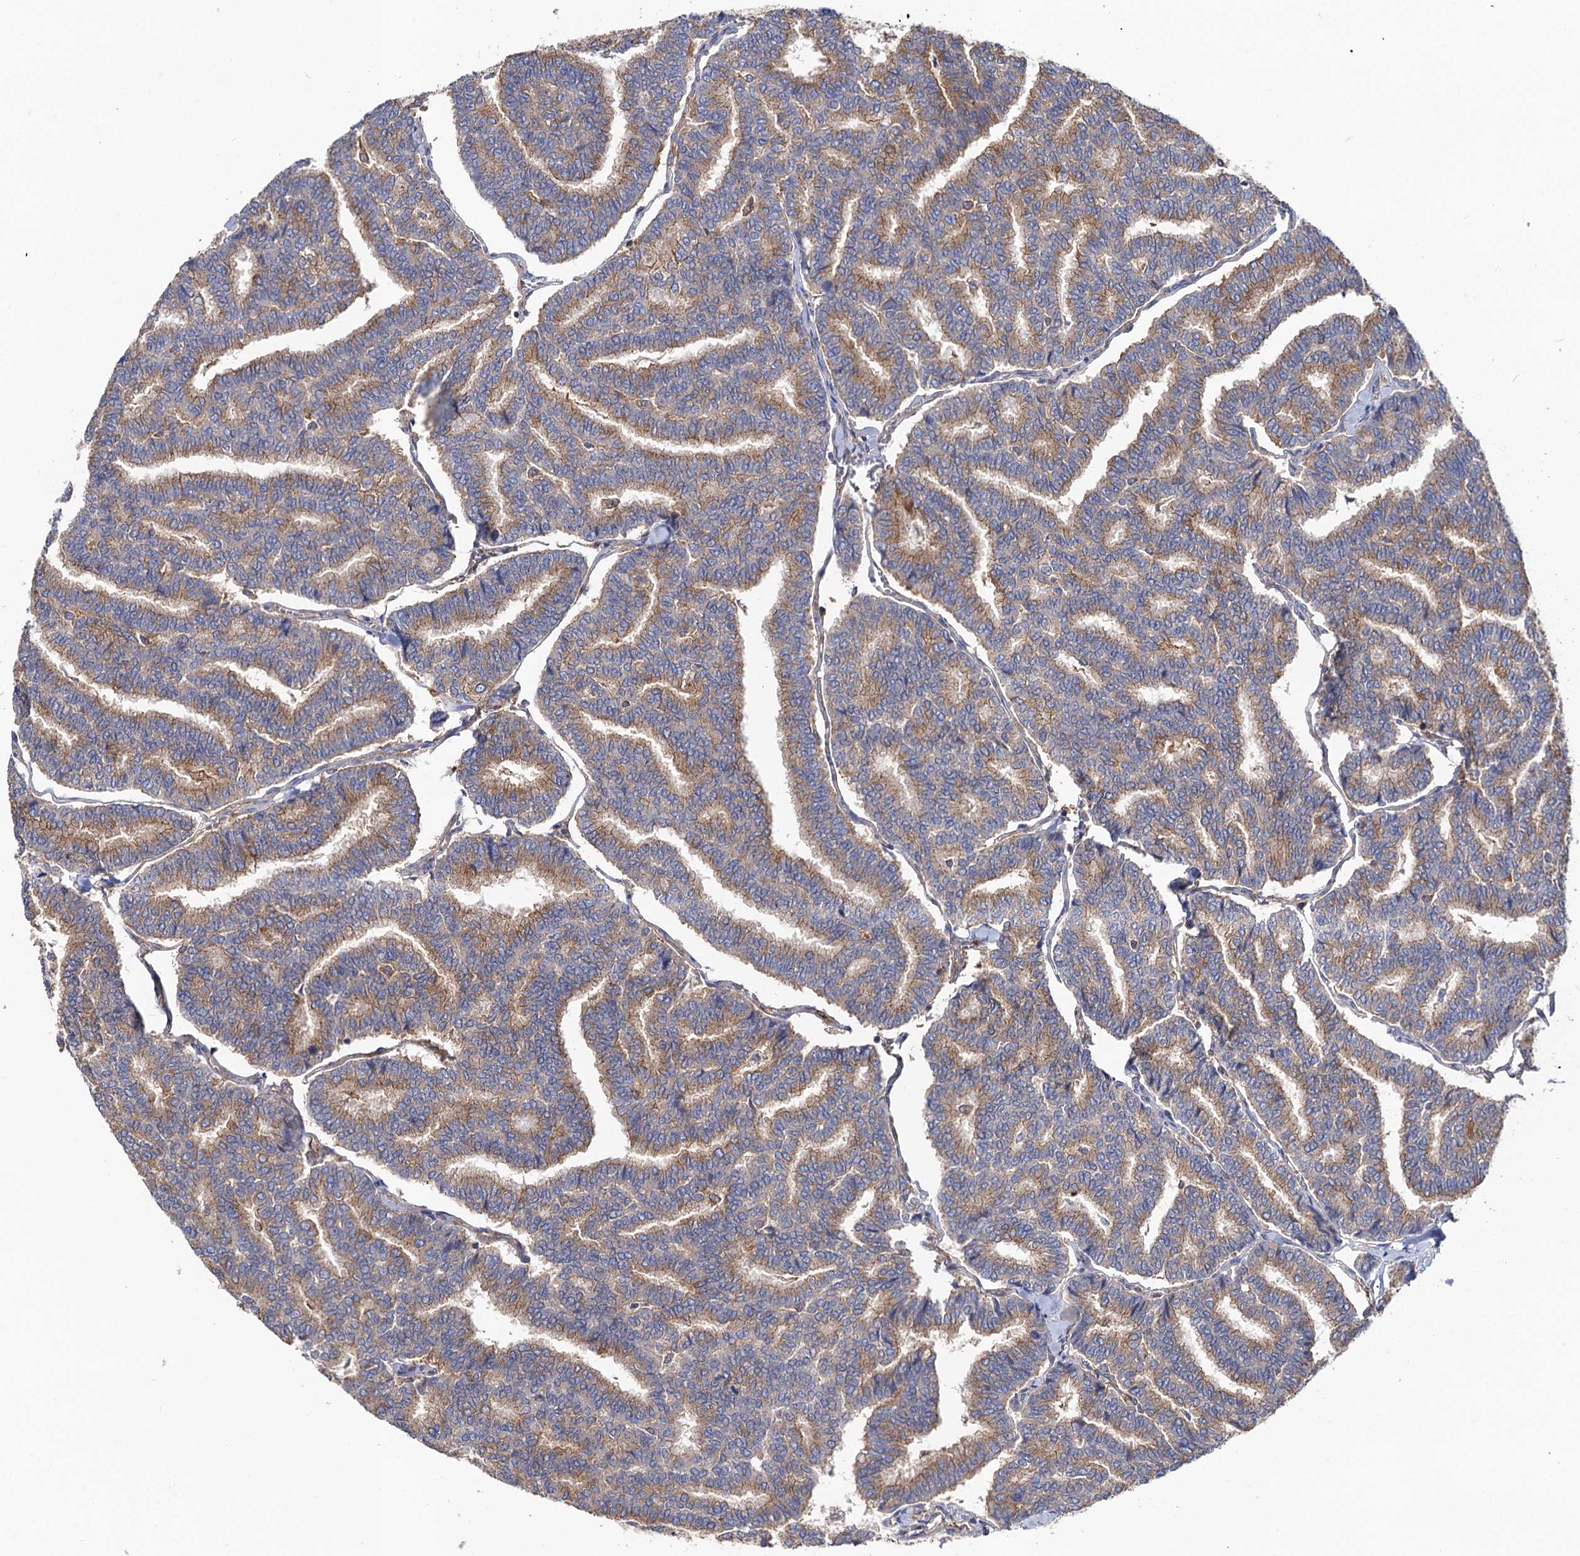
{"staining": {"intensity": "moderate", "quantity": ">75%", "location": "cytoplasmic/membranous"}, "tissue": "thyroid cancer", "cell_type": "Tumor cells", "image_type": "cancer", "snomed": [{"axis": "morphology", "description": "Papillary adenocarcinoma, NOS"}, {"axis": "topography", "description": "Thyroid gland"}], "caption": "This is a histology image of immunohistochemistry (IHC) staining of thyroid cancer, which shows moderate expression in the cytoplasmic/membranous of tumor cells.", "gene": "DYDC1", "patient": {"sex": "female", "age": 35}}